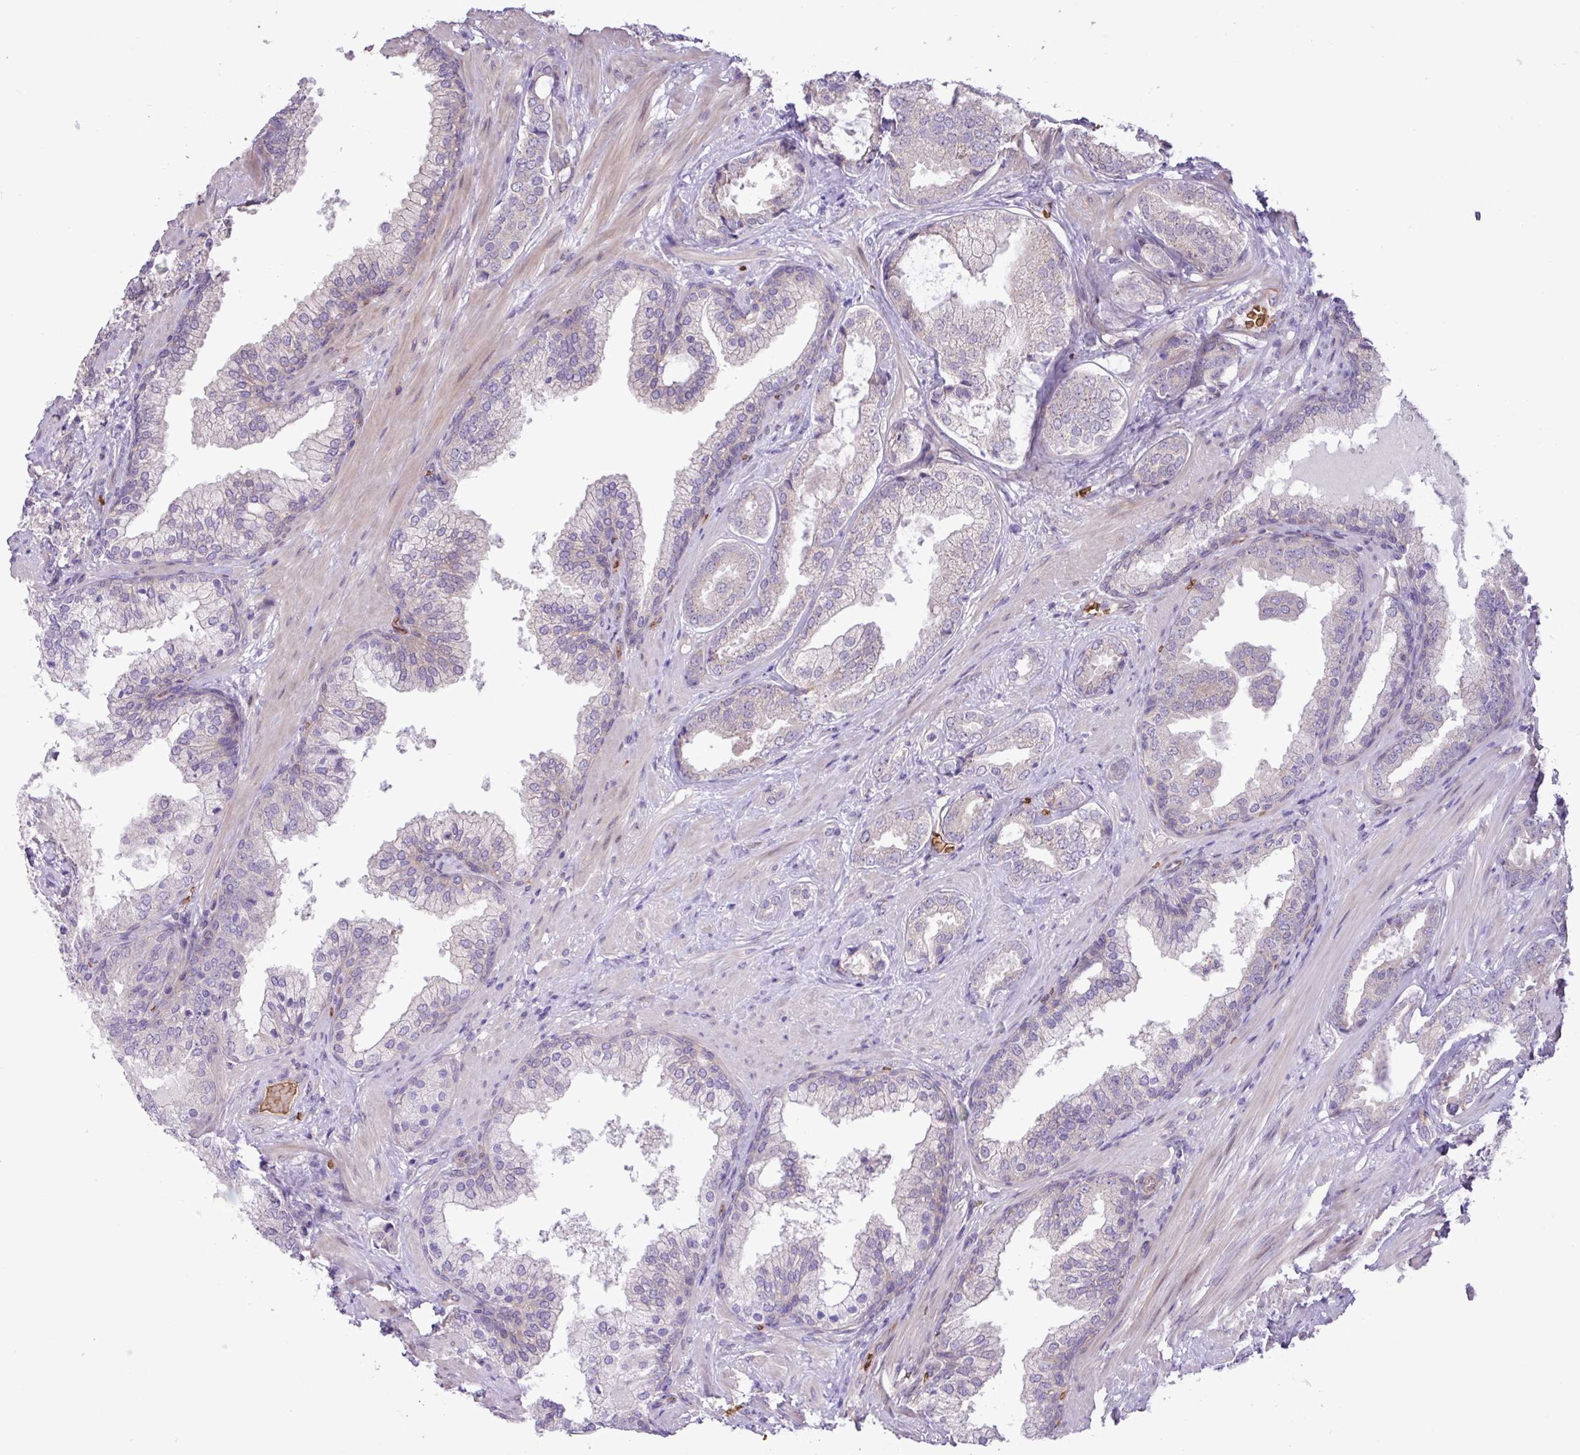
{"staining": {"intensity": "negative", "quantity": "none", "location": "none"}, "tissue": "prostate cancer", "cell_type": "Tumor cells", "image_type": "cancer", "snomed": [{"axis": "morphology", "description": "Adenocarcinoma, High grade"}, {"axis": "topography", "description": "Prostate"}], "caption": "A high-resolution micrograph shows immunohistochemistry staining of prostate high-grade adenocarcinoma, which exhibits no significant staining in tumor cells.", "gene": "RAD21L1", "patient": {"sex": "male", "age": 60}}